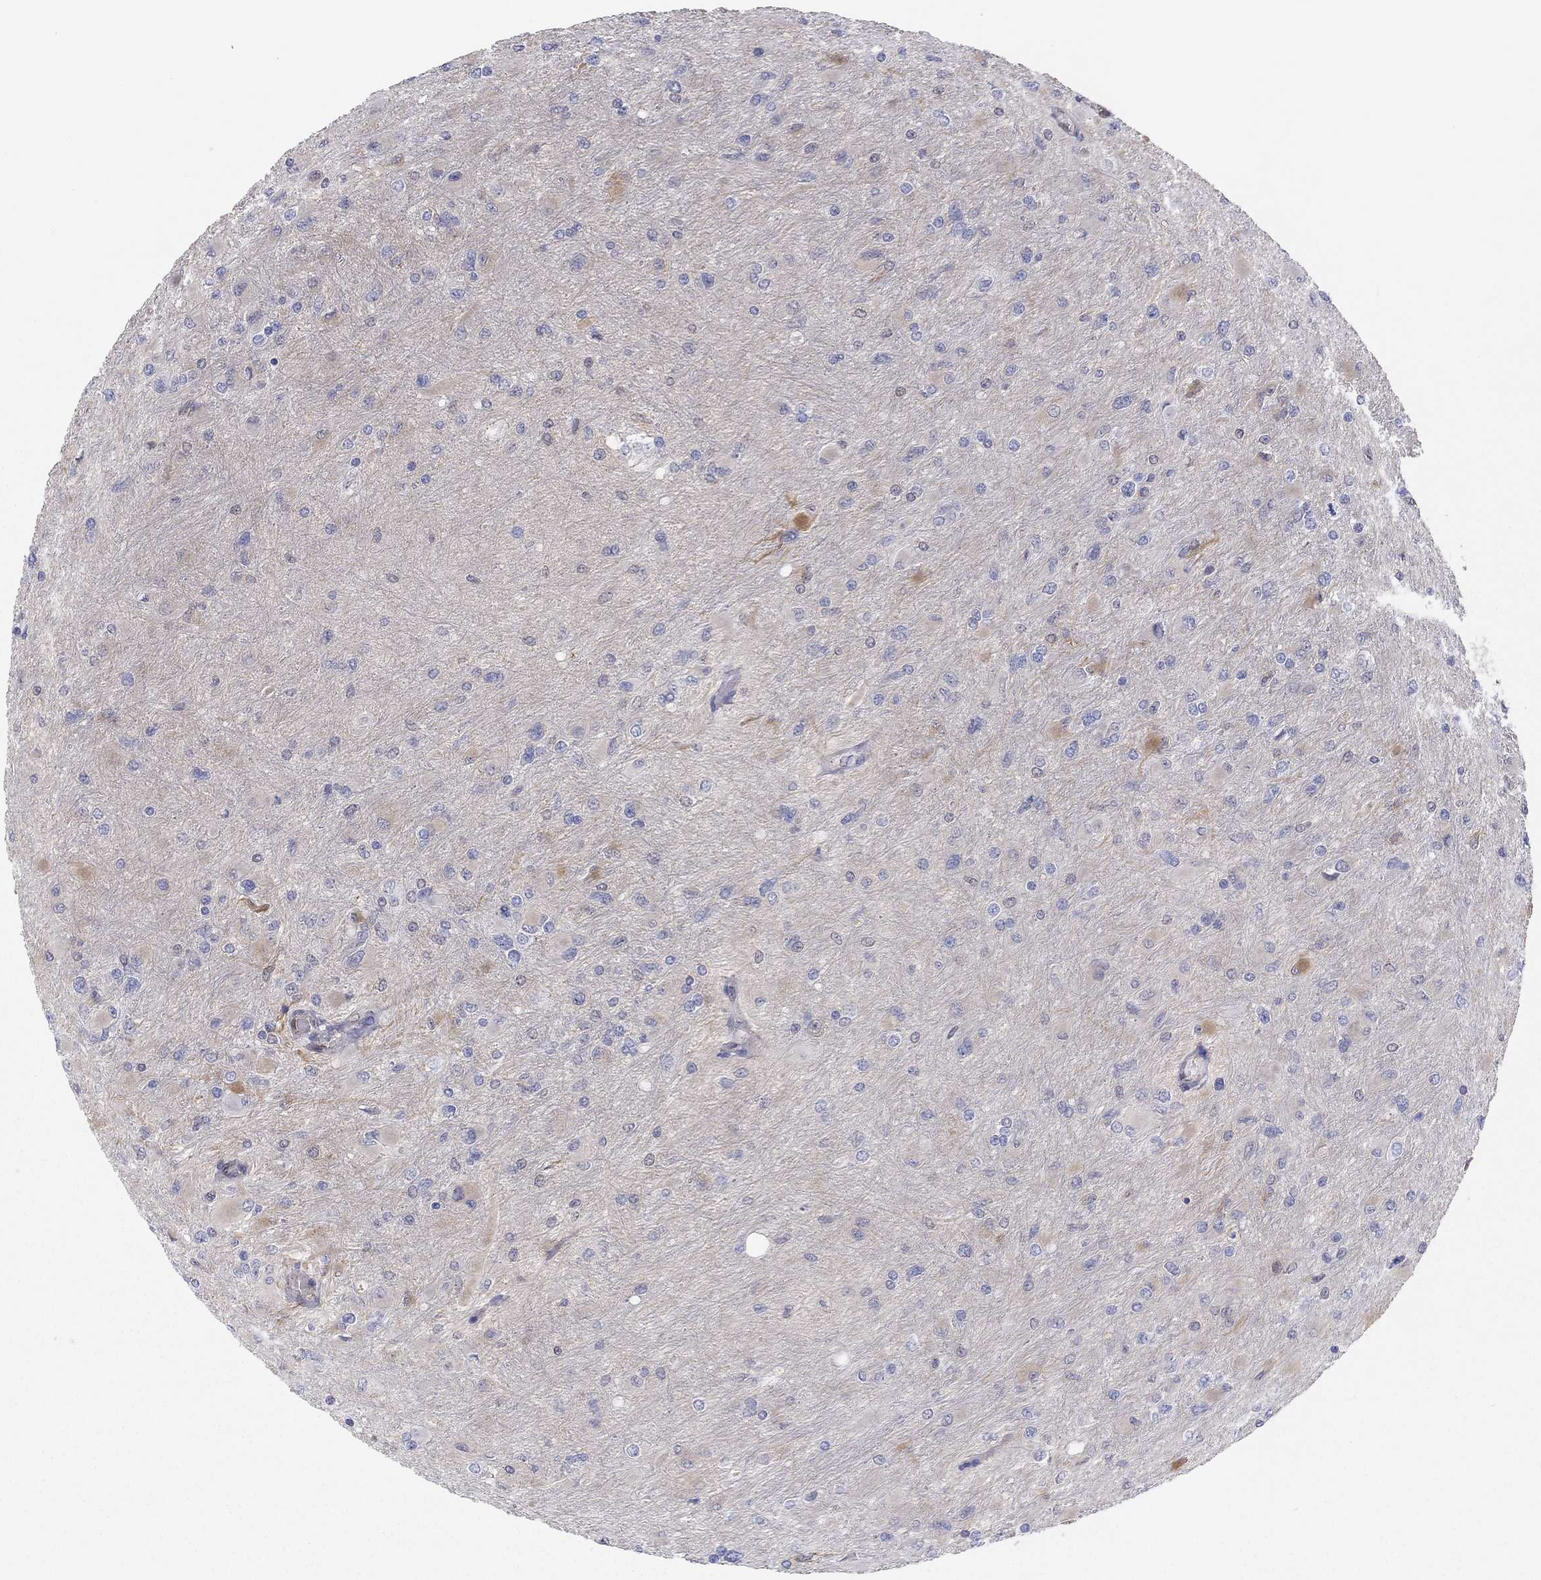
{"staining": {"intensity": "negative", "quantity": "none", "location": "none"}, "tissue": "glioma", "cell_type": "Tumor cells", "image_type": "cancer", "snomed": [{"axis": "morphology", "description": "Glioma, malignant, High grade"}, {"axis": "topography", "description": "Cerebral cortex"}], "caption": "Protein analysis of high-grade glioma (malignant) demonstrates no significant expression in tumor cells.", "gene": "PDXK", "patient": {"sex": "female", "age": 36}}